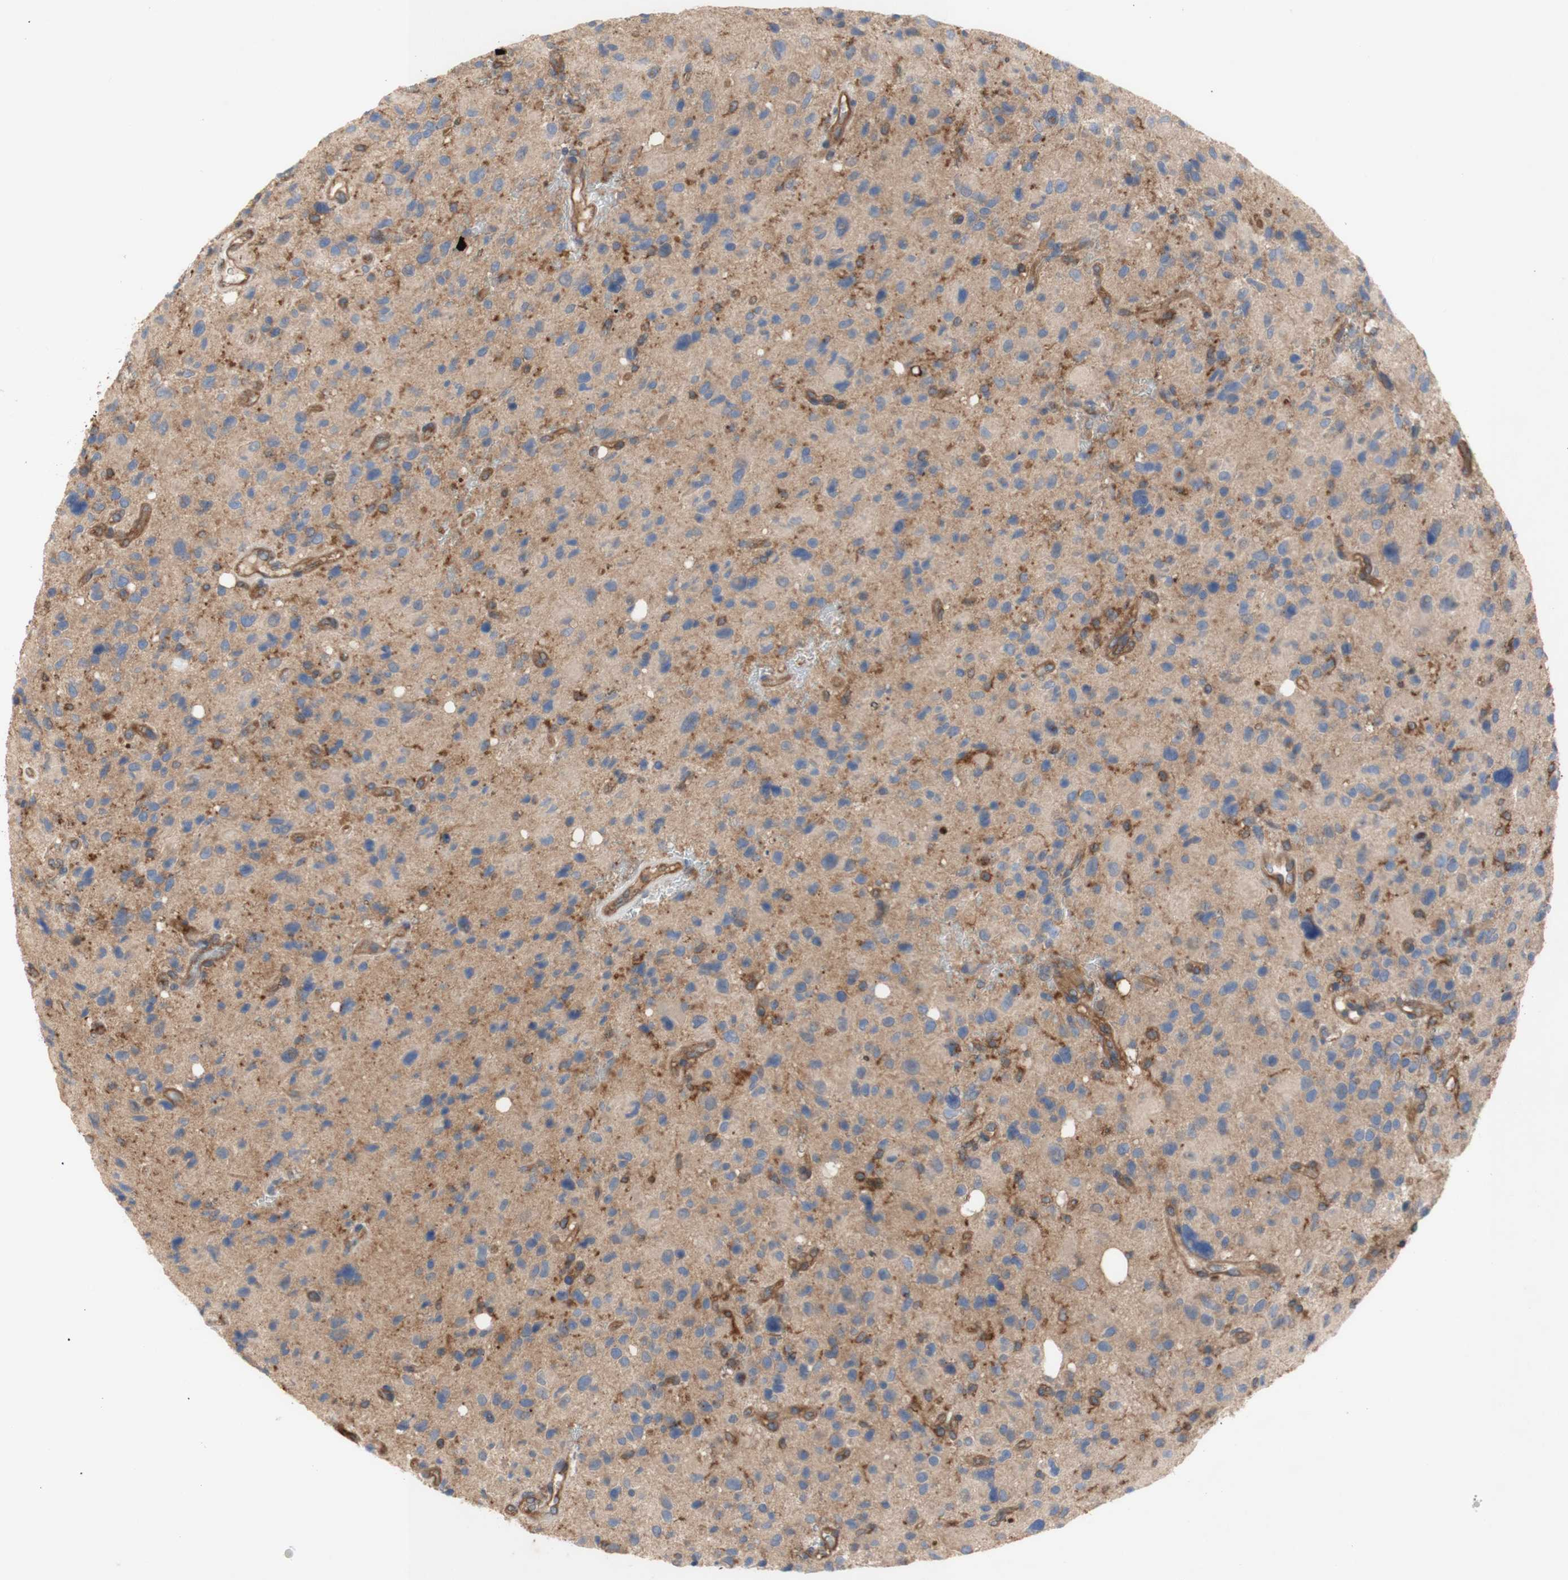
{"staining": {"intensity": "moderate", "quantity": ">75%", "location": "cytoplasmic/membranous"}, "tissue": "glioma", "cell_type": "Tumor cells", "image_type": "cancer", "snomed": [{"axis": "morphology", "description": "Glioma, malignant, High grade"}, {"axis": "topography", "description": "Brain"}], "caption": "Immunohistochemical staining of malignant high-grade glioma shows moderate cytoplasmic/membranous protein expression in approximately >75% of tumor cells. Using DAB (3,3'-diaminobenzidine) (brown) and hematoxylin (blue) stains, captured at high magnification using brightfield microscopy.", "gene": "IKBKG", "patient": {"sex": "male", "age": 48}}